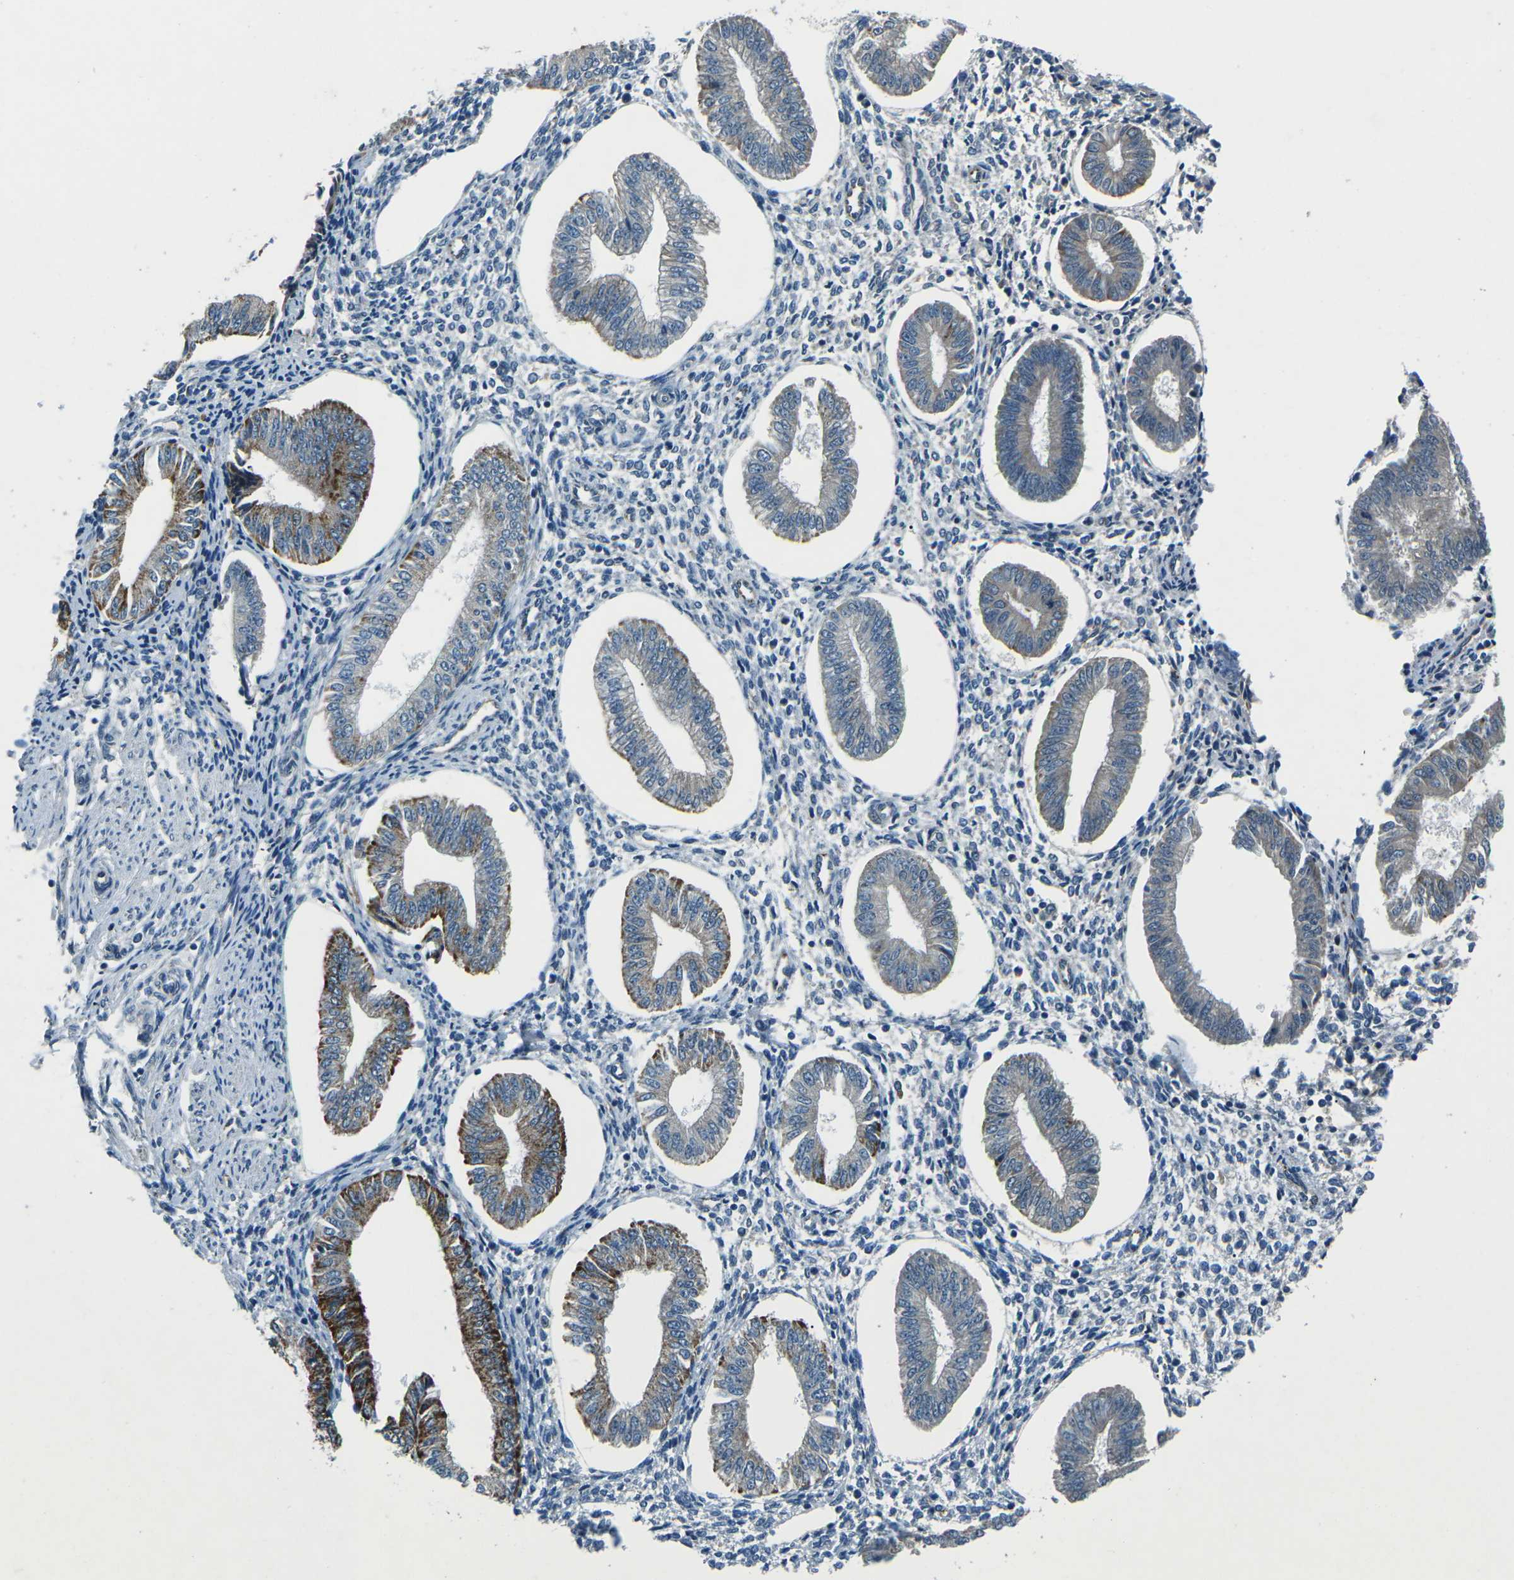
{"staining": {"intensity": "moderate", "quantity": "<25%", "location": "cytoplasmic/membranous"}, "tissue": "endometrium", "cell_type": "Cells in endometrial stroma", "image_type": "normal", "snomed": [{"axis": "morphology", "description": "Normal tissue, NOS"}, {"axis": "topography", "description": "Endometrium"}], "caption": "Endometrium stained with DAB (3,3'-diaminobenzidine) immunohistochemistry displays low levels of moderate cytoplasmic/membranous staining in about <25% of cells in endometrial stroma.", "gene": "AFAP1", "patient": {"sex": "female", "age": 50}}